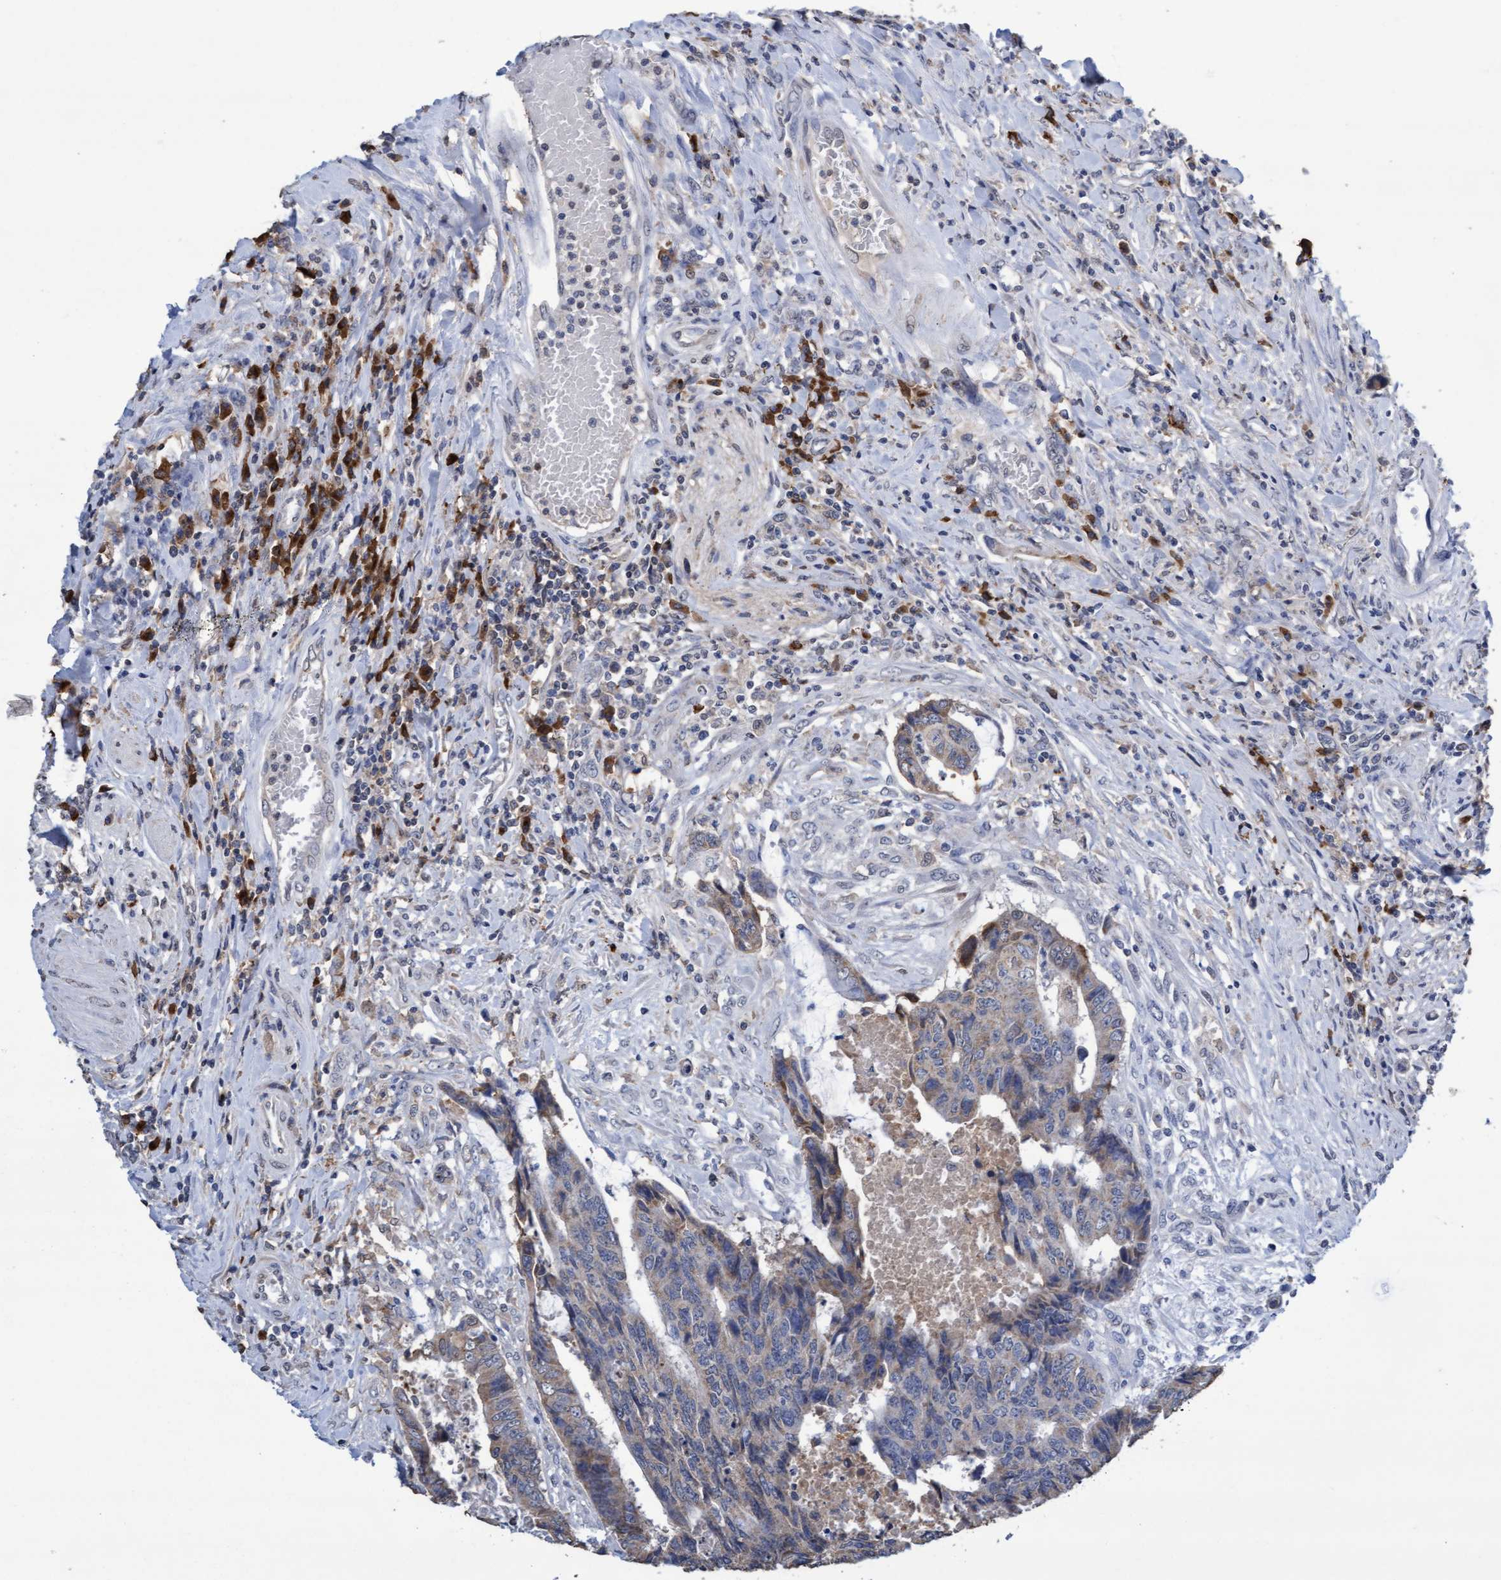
{"staining": {"intensity": "weak", "quantity": "<25%", "location": "cytoplasmic/membranous"}, "tissue": "colorectal cancer", "cell_type": "Tumor cells", "image_type": "cancer", "snomed": [{"axis": "morphology", "description": "Adenocarcinoma, NOS"}, {"axis": "topography", "description": "Rectum"}], "caption": "High power microscopy histopathology image of an immunohistochemistry photomicrograph of colorectal cancer, revealing no significant expression in tumor cells.", "gene": "GPR39", "patient": {"sex": "male", "age": 84}}